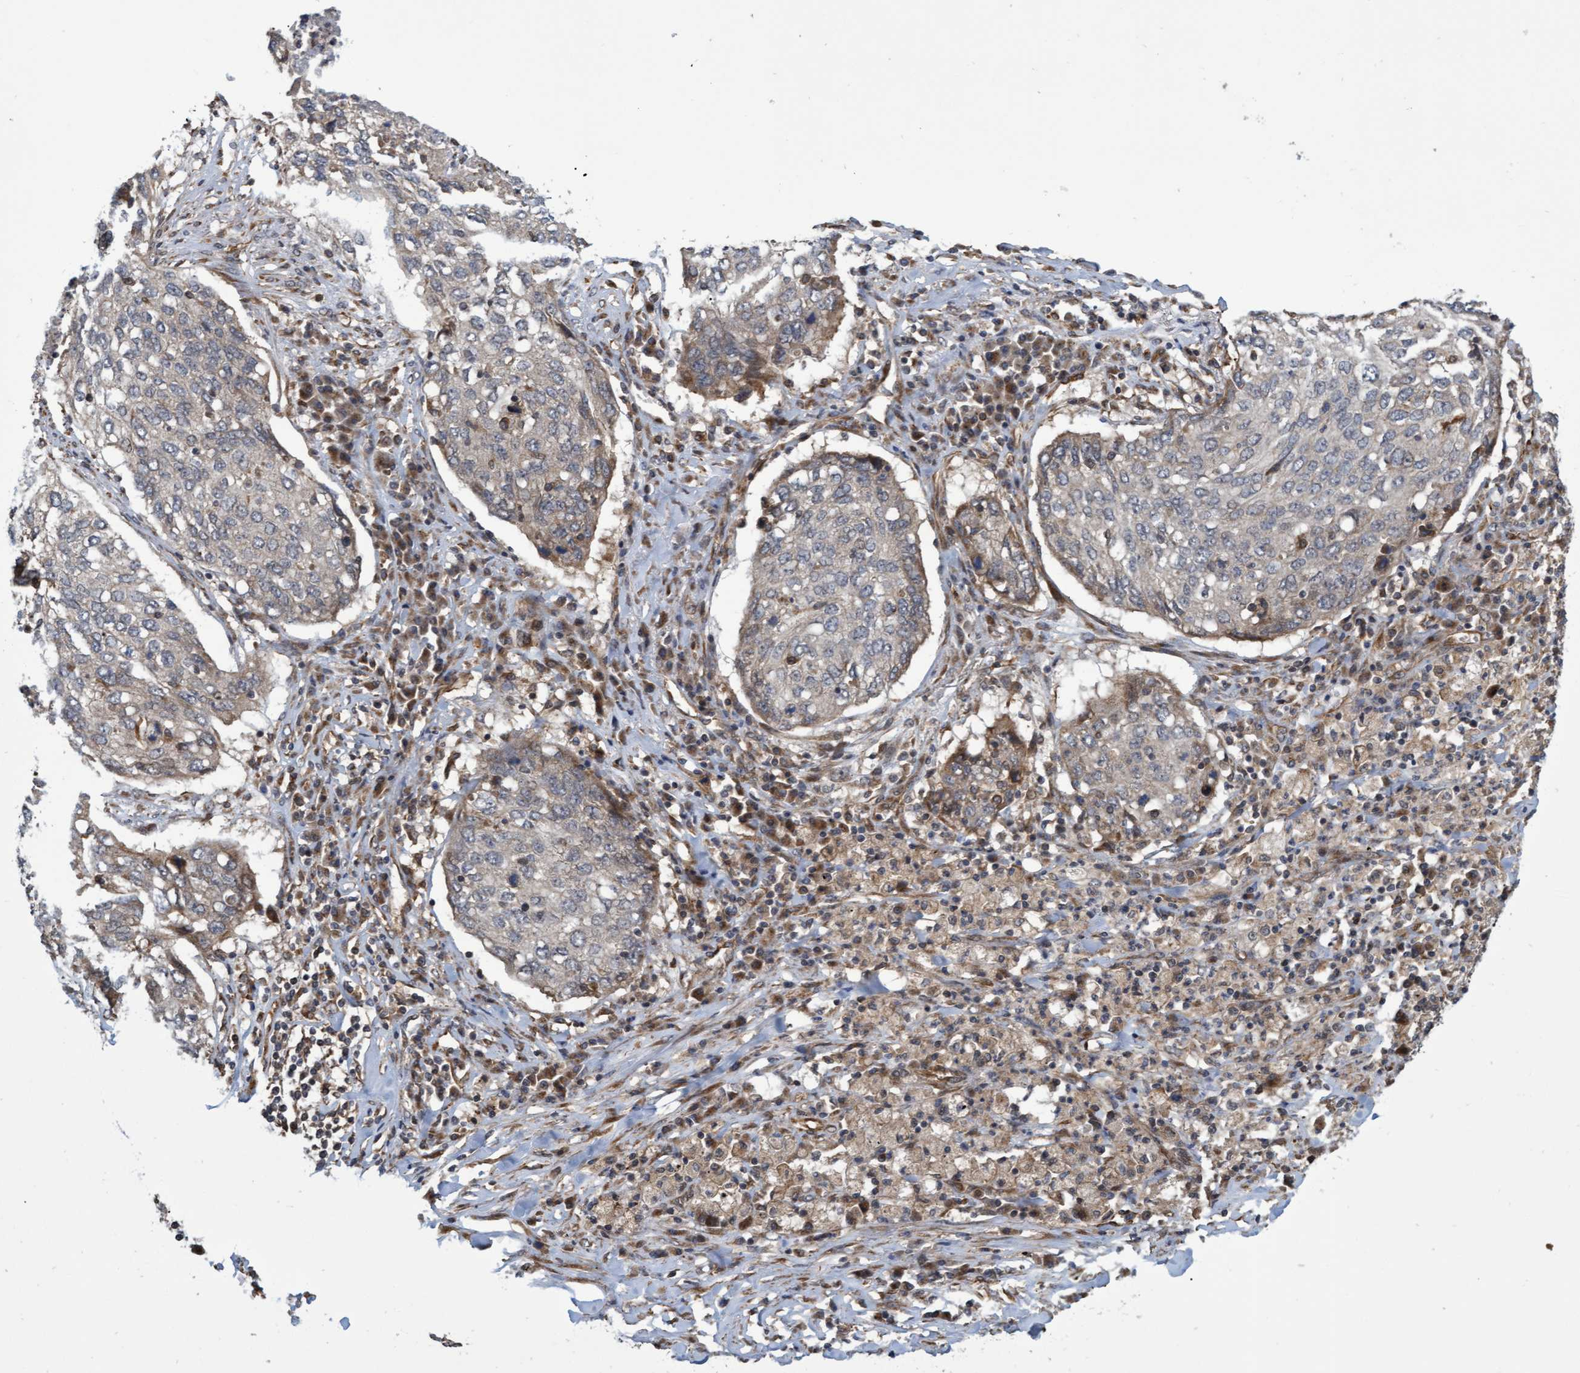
{"staining": {"intensity": "weak", "quantity": "<25%", "location": "cytoplasmic/membranous"}, "tissue": "lung cancer", "cell_type": "Tumor cells", "image_type": "cancer", "snomed": [{"axis": "morphology", "description": "Squamous cell carcinoma, NOS"}, {"axis": "topography", "description": "Lung"}], "caption": "Immunohistochemistry (IHC) image of neoplastic tissue: lung cancer (squamous cell carcinoma) stained with DAB (3,3'-diaminobenzidine) displays no significant protein positivity in tumor cells.", "gene": "TNFRSF10B", "patient": {"sex": "female", "age": 63}}